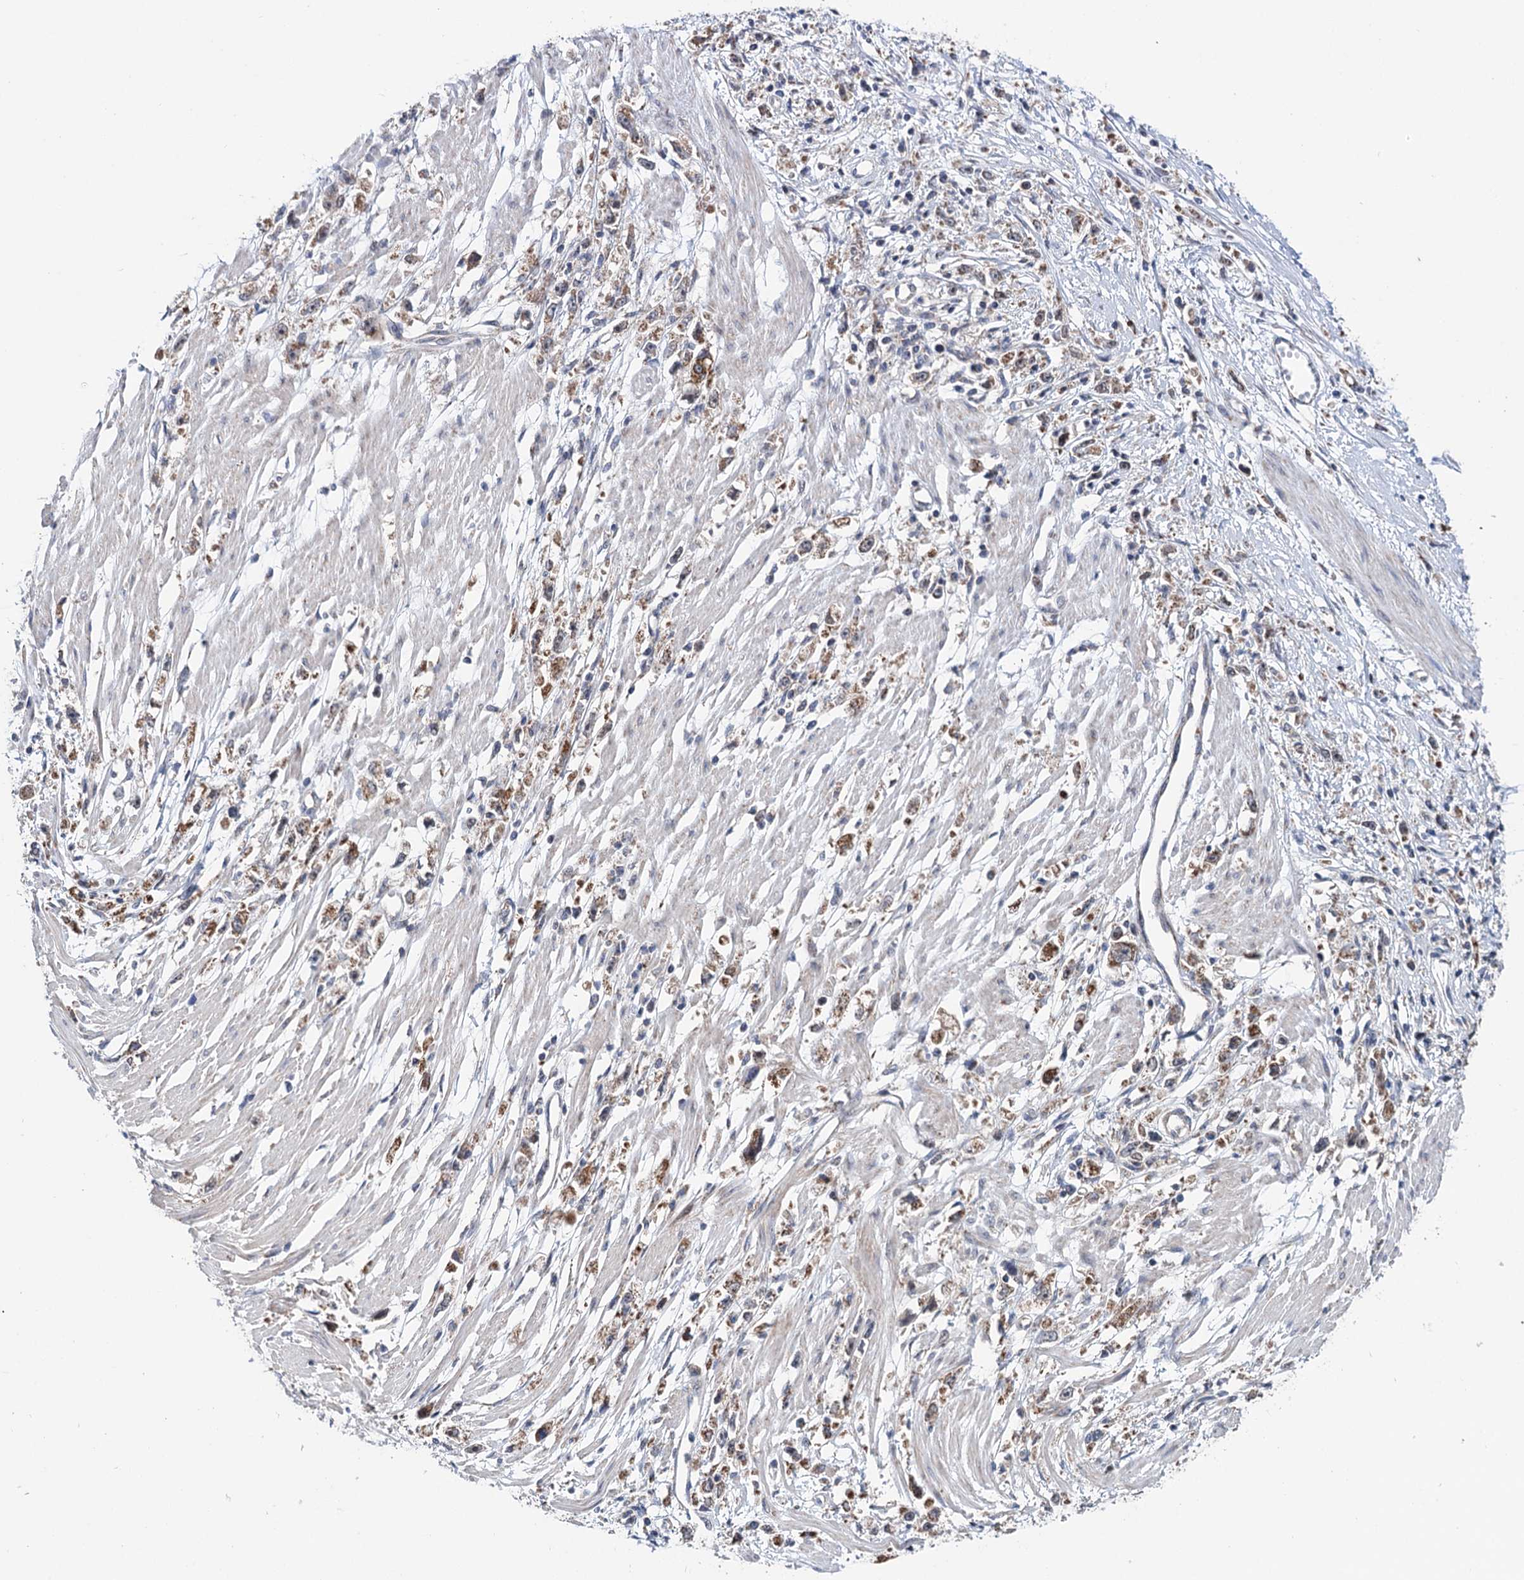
{"staining": {"intensity": "strong", "quantity": ">75%", "location": "cytoplasmic/membranous"}, "tissue": "stomach cancer", "cell_type": "Tumor cells", "image_type": "cancer", "snomed": [{"axis": "morphology", "description": "Adenocarcinoma, NOS"}, {"axis": "topography", "description": "Stomach"}], "caption": "DAB immunohistochemical staining of human stomach cancer (adenocarcinoma) exhibits strong cytoplasmic/membranous protein staining in about >75% of tumor cells.", "gene": "SUCLA2", "patient": {"sex": "female", "age": 59}}